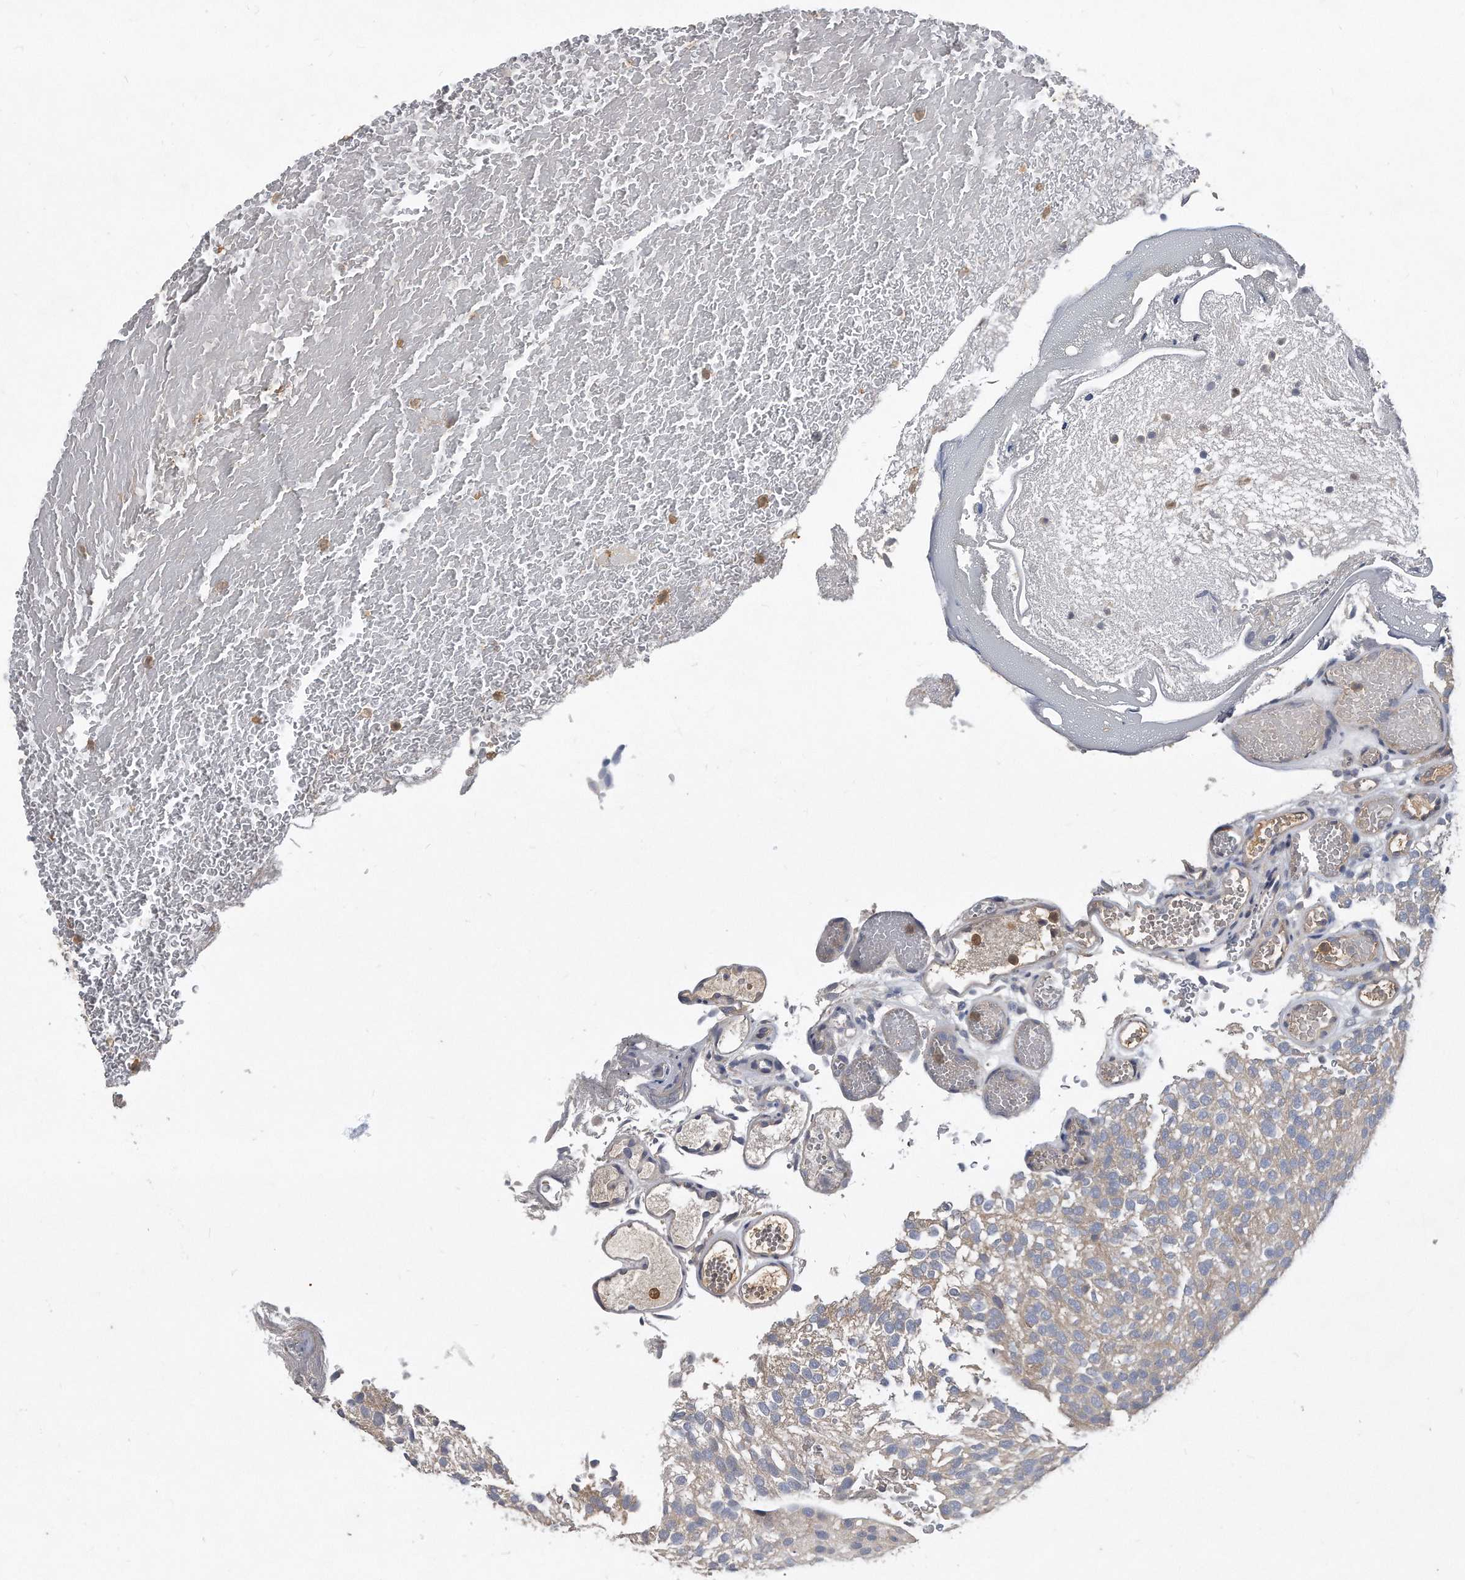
{"staining": {"intensity": "weak", "quantity": "<25%", "location": "cytoplasmic/membranous"}, "tissue": "urothelial cancer", "cell_type": "Tumor cells", "image_type": "cancer", "snomed": [{"axis": "morphology", "description": "Urothelial carcinoma, Low grade"}, {"axis": "topography", "description": "Urinary bladder"}], "caption": "High power microscopy image of an immunohistochemistry histopathology image of low-grade urothelial carcinoma, revealing no significant staining in tumor cells.", "gene": "HOMER3", "patient": {"sex": "male", "age": 78}}